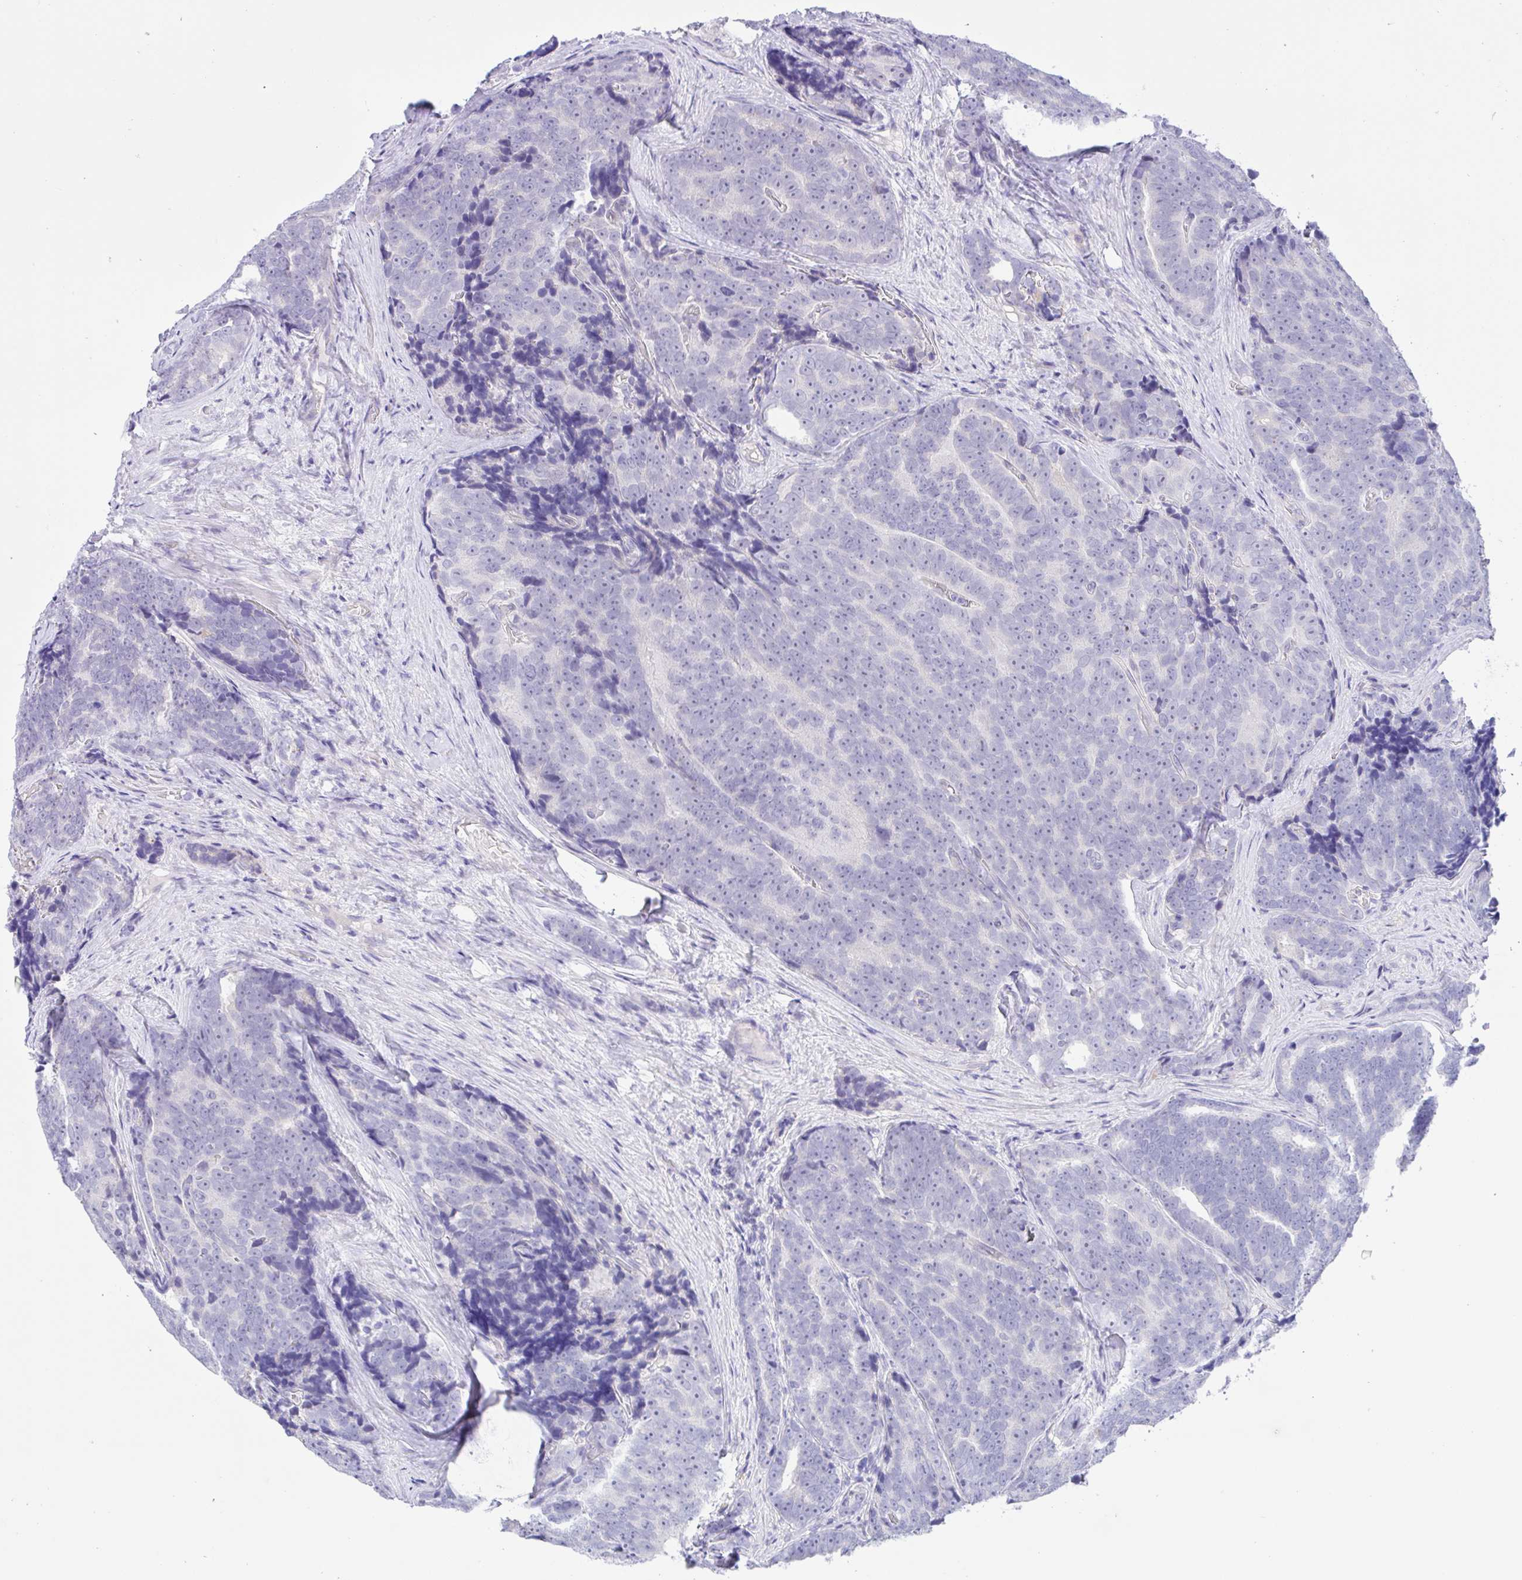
{"staining": {"intensity": "negative", "quantity": "none", "location": "none"}, "tissue": "prostate cancer", "cell_type": "Tumor cells", "image_type": "cancer", "snomed": [{"axis": "morphology", "description": "Adenocarcinoma, Low grade"}, {"axis": "topography", "description": "Prostate"}], "caption": "An IHC image of prostate cancer (adenocarcinoma (low-grade)) is shown. There is no staining in tumor cells of prostate cancer (adenocarcinoma (low-grade)). (Immunohistochemistry (ihc), brightfield microscopy, high magnification).", "gene": "ZNF101", "patient": {"sex": "male", "age": 62}}